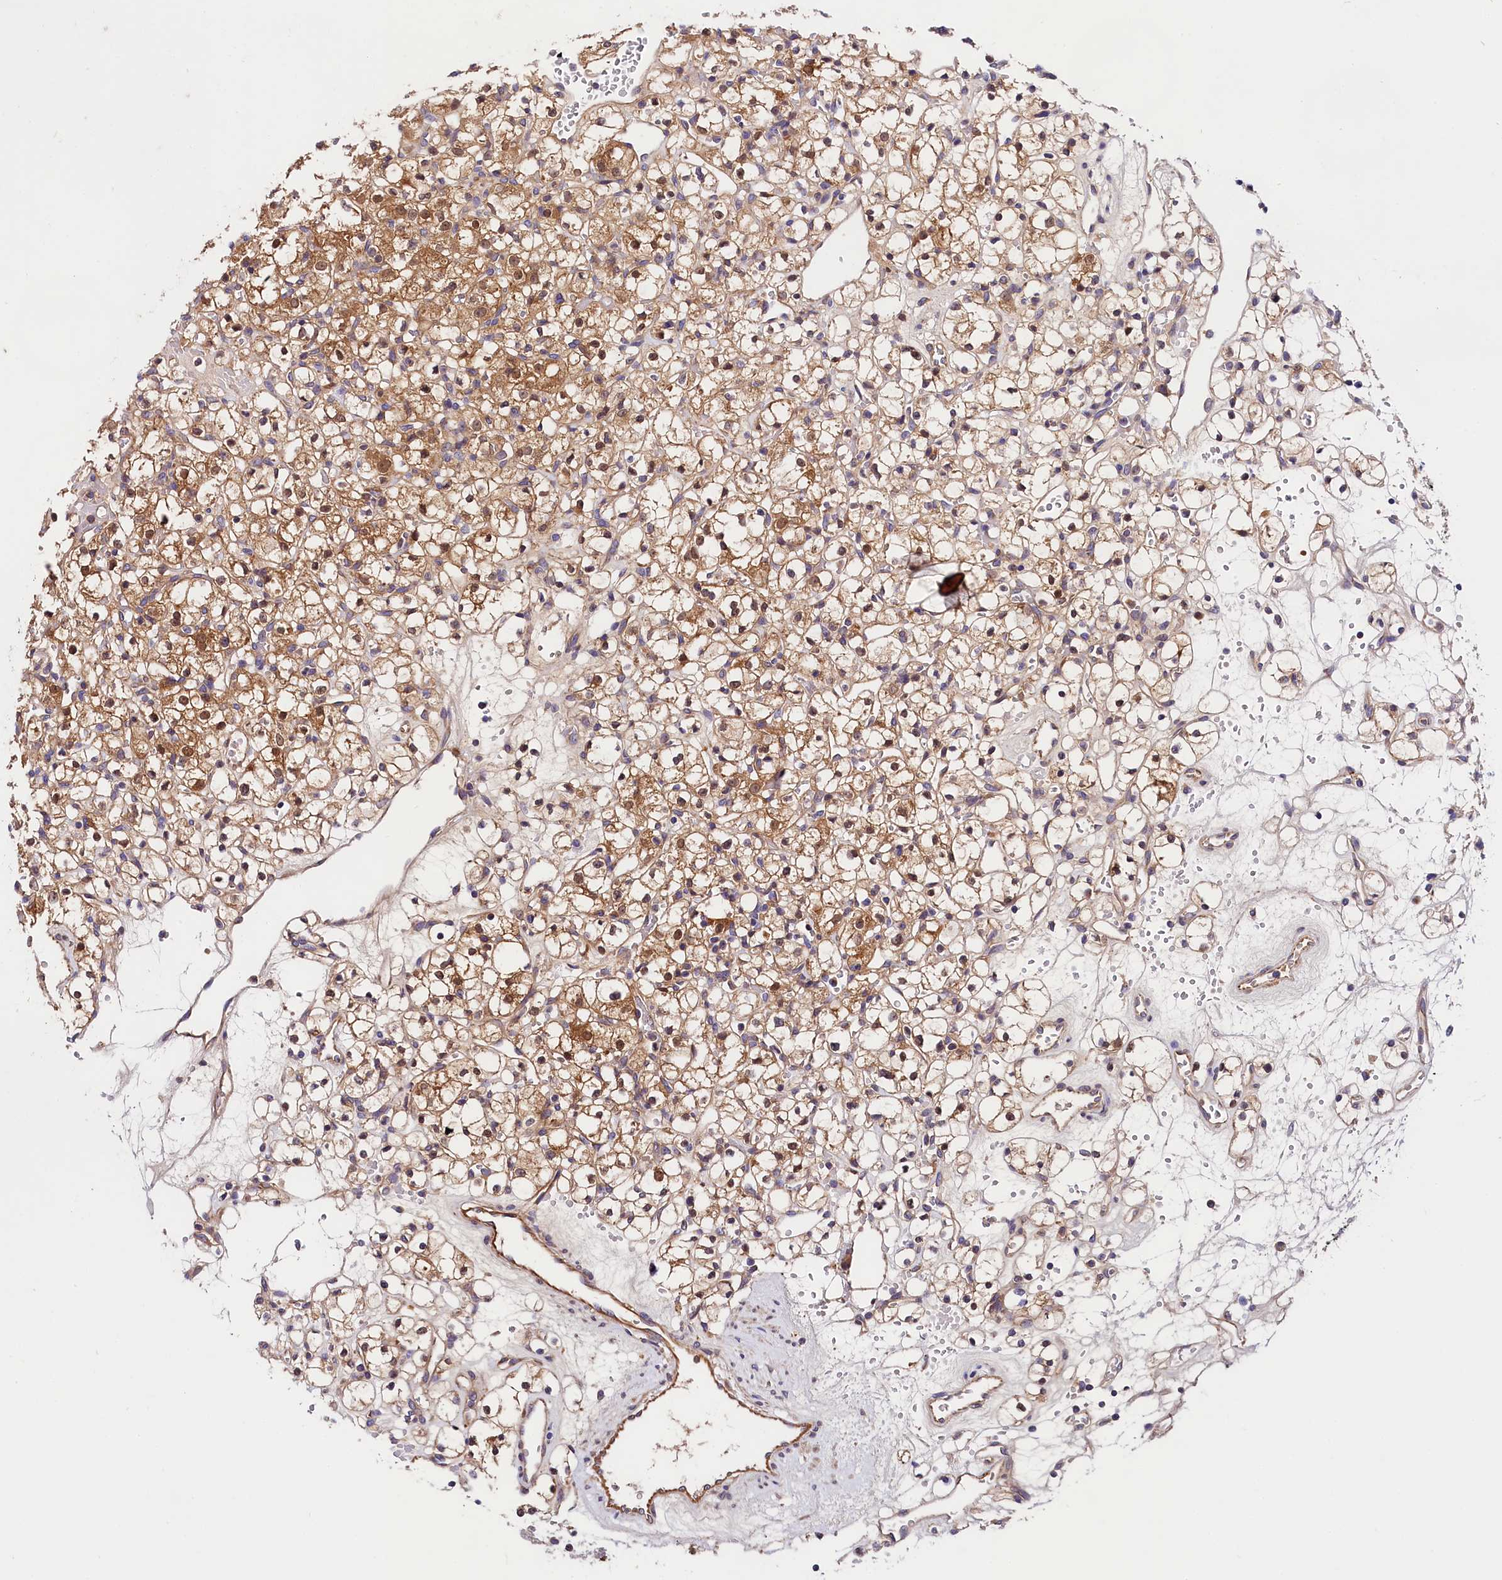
{"staining": {"intensity": "moderate", "quantity": "25%-75%", "location": "cytoplasmic/membranous"}, "tissue": "renal cancer", "cell_type": "Tumor cells", "image_type": "cancer", "snomed": [{"axis": "morphology", "description": "Adenocarcinoma, NOS"}, {"axis": "topography", "description": "Kidney"}], "caption": "Human renal adenocarcinoma stained with a protein marker exhibits moderate staining in tumor cells.", "gene": "SPG11", "patient": {"sex": "female", "age": 59}}